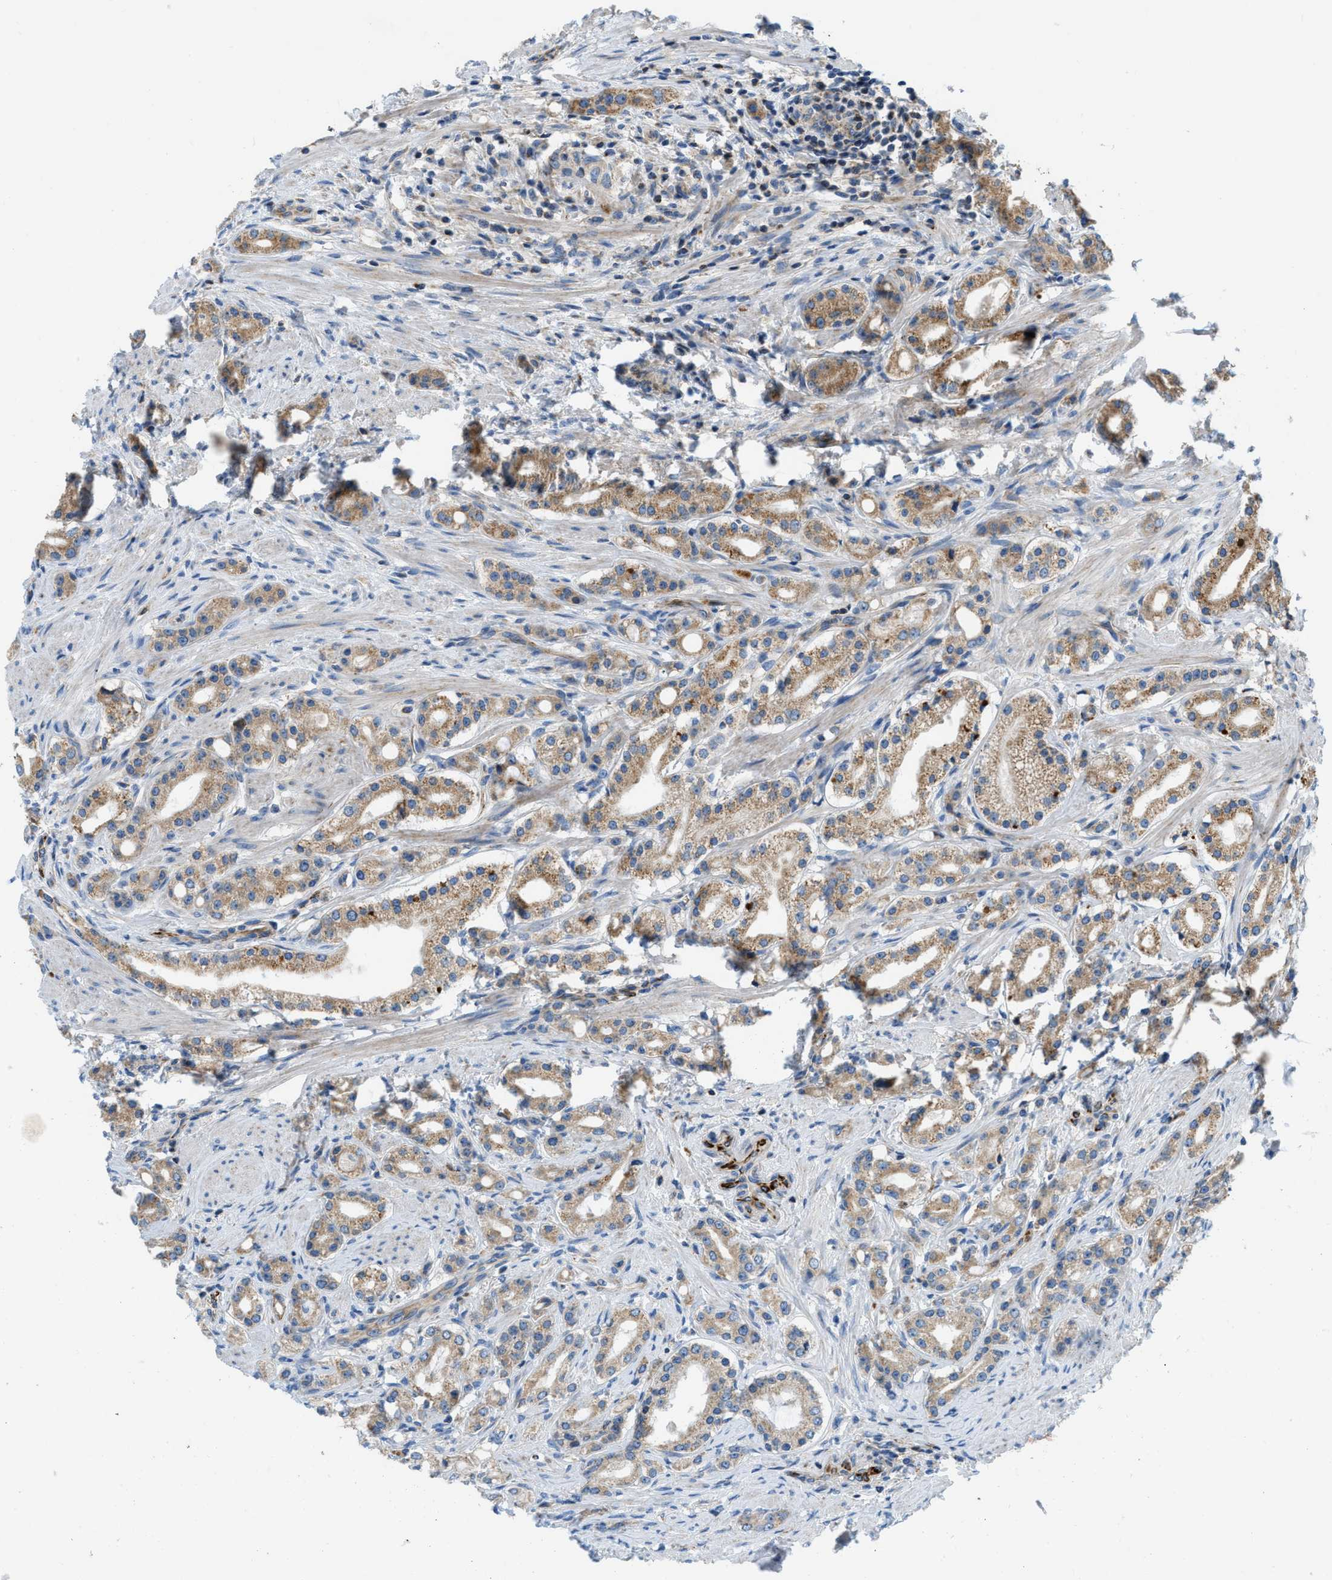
{"staining": {"intensity": "weak", "quantity": ">75%", "location": "cytoplasmic/membranous"}, "tissue": "prostate cancer", "cell_type": "Tumor cells", "image_type": "cancer", "snomed": [{"axis": "morphology", "description": "Adenocarcinoma, Low grade"}, {"axis": "topography", "description": "Prostate"}], "caption": "IHC of prostate cancer displays low levels of weak cytoplasmic/membranous staining in approximately >75% of tumor cells. (DAB IHC, brown staining for protein, blue staining for nuclei).", "gene": "ZNF831", "patient": {"sex": "male", "age": 63}}